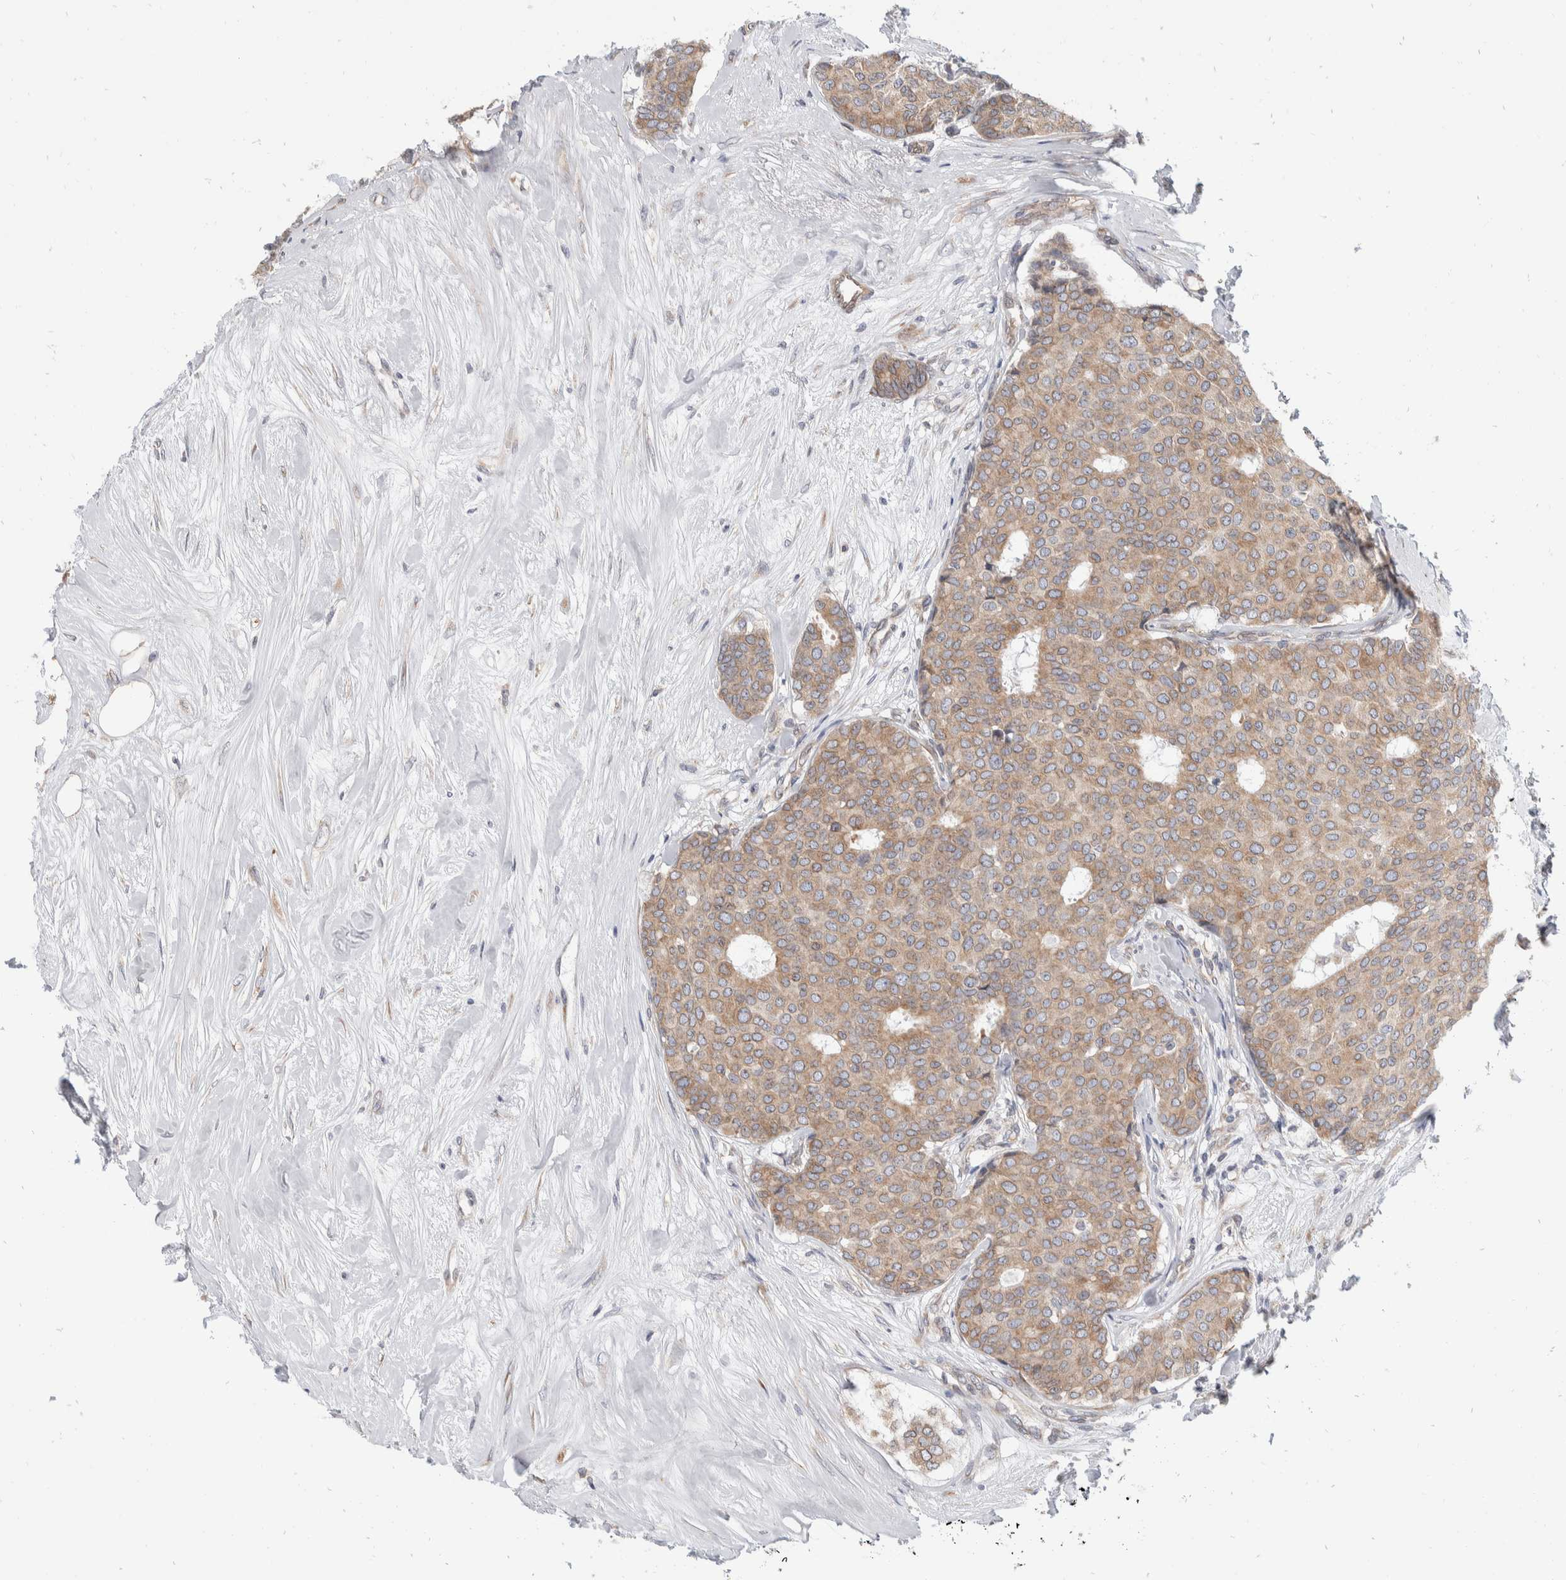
{"staining": {"intensity": "moderate", "quantity": ">75%", "location": "cytoplasmic/membranous"}, "tissue": "breast cancer", "cell_type": "Tumor cells", "image_type": "cancer", "snomed": [{"axis": "morphology", "description": "Duct carcinoma"}, {"axis": "topography", "description": "Breast"}], "caption": "Immunohistochemical staining of breast cancer (intraductal carcinoma) reveals moderate cytoplasmic/membranous protein expression in about >75% of tumor cells.", "gene": "TMEM245", "patient": {"sex": "female", "age": 75}}